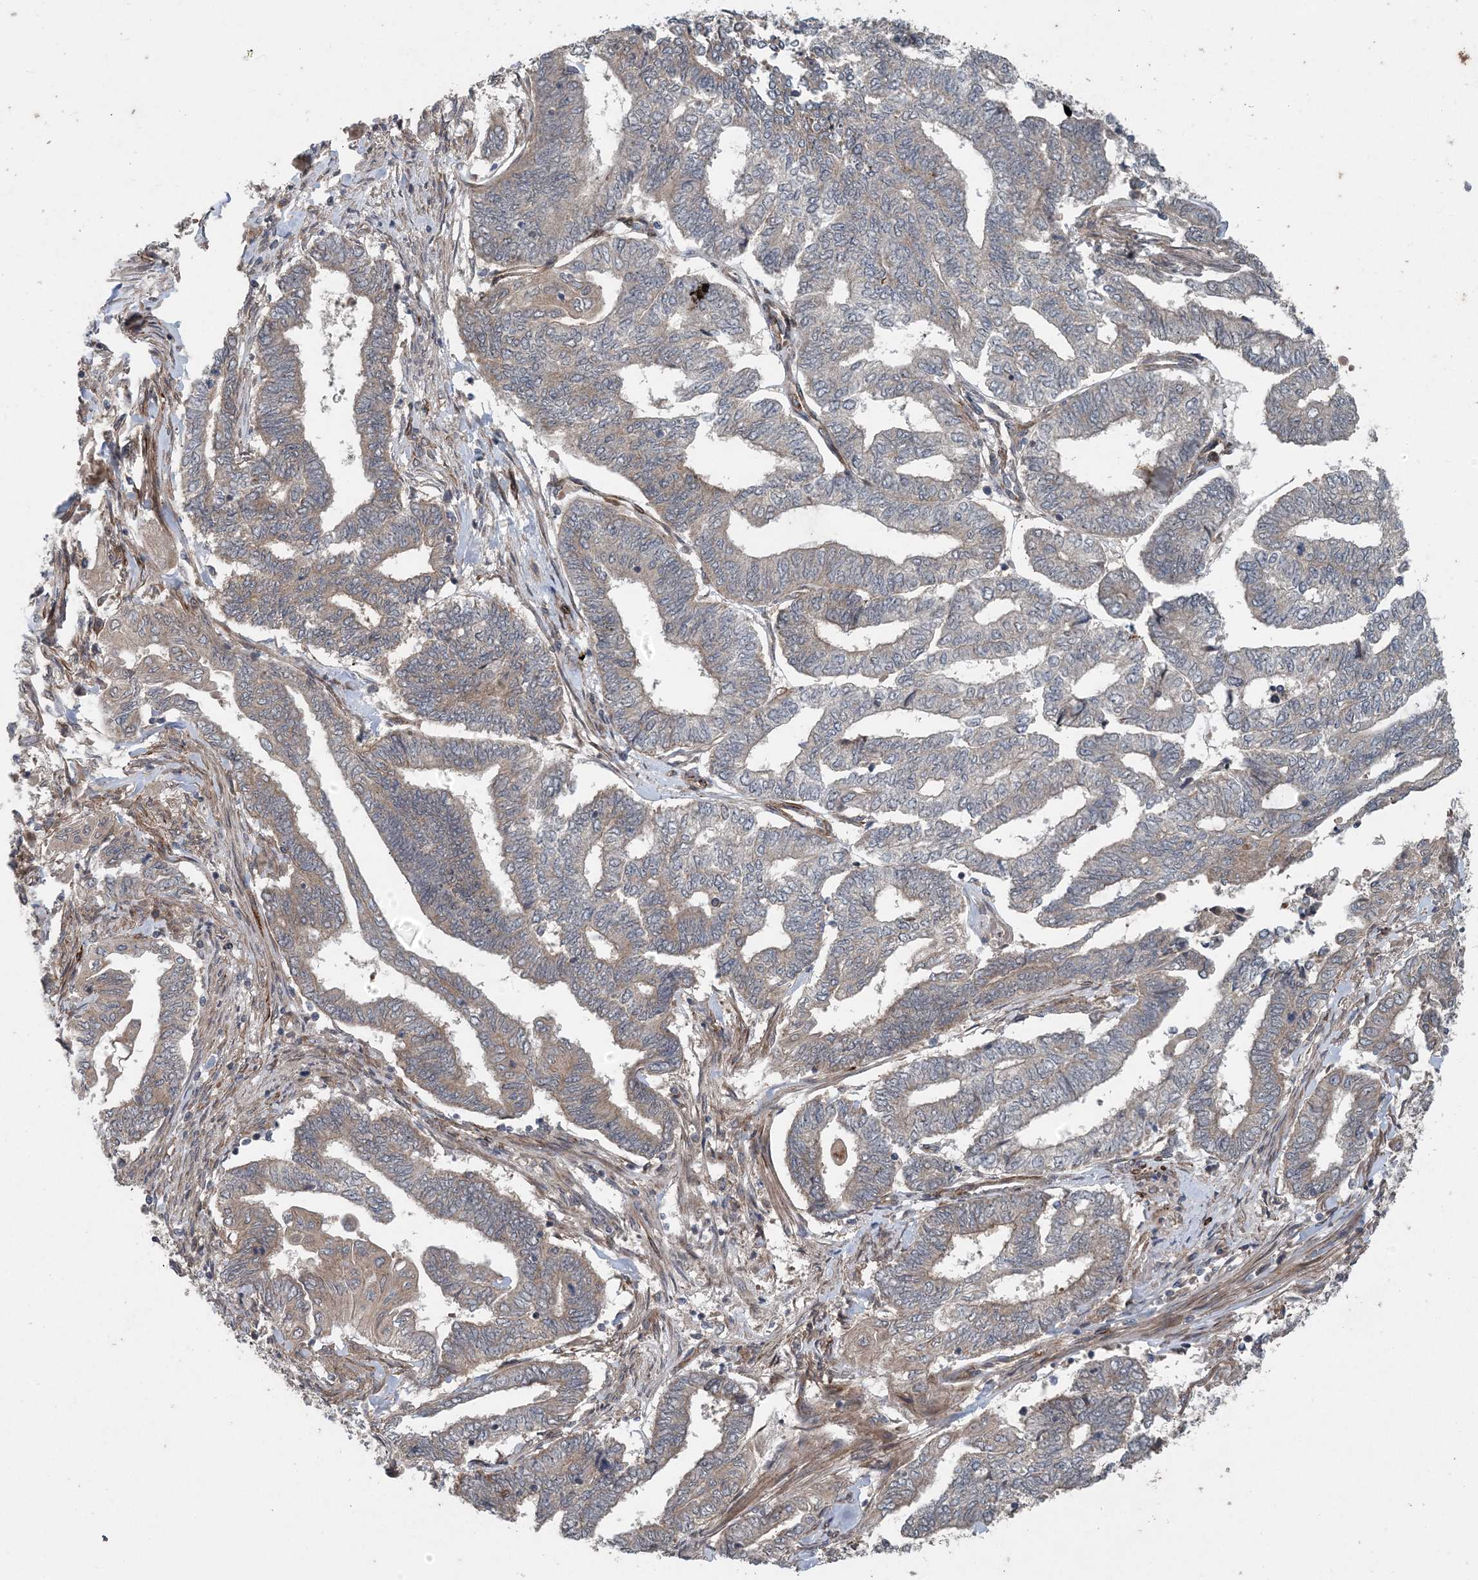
{"staining": {"intensity": "negative", "quantity": "none", "location": "none"}, "tissue": "endometrial cancer", "cell_type": "Tumor cells", "image_type": "cancer", "snomed": [{"axis": "morphology", "description": "Adenocarcinoma, NOS"}, {"axis": "topography", "description": "Uterus"}, {"axis": "topography", "description": "Endometrium"}], "caption": "Immunohistochemistry of human adenocarcinoma (endometrial) displays no staining in tumor cells.", "gene": "MYO9B", "patient": {"sex": "female", "age": 70}}